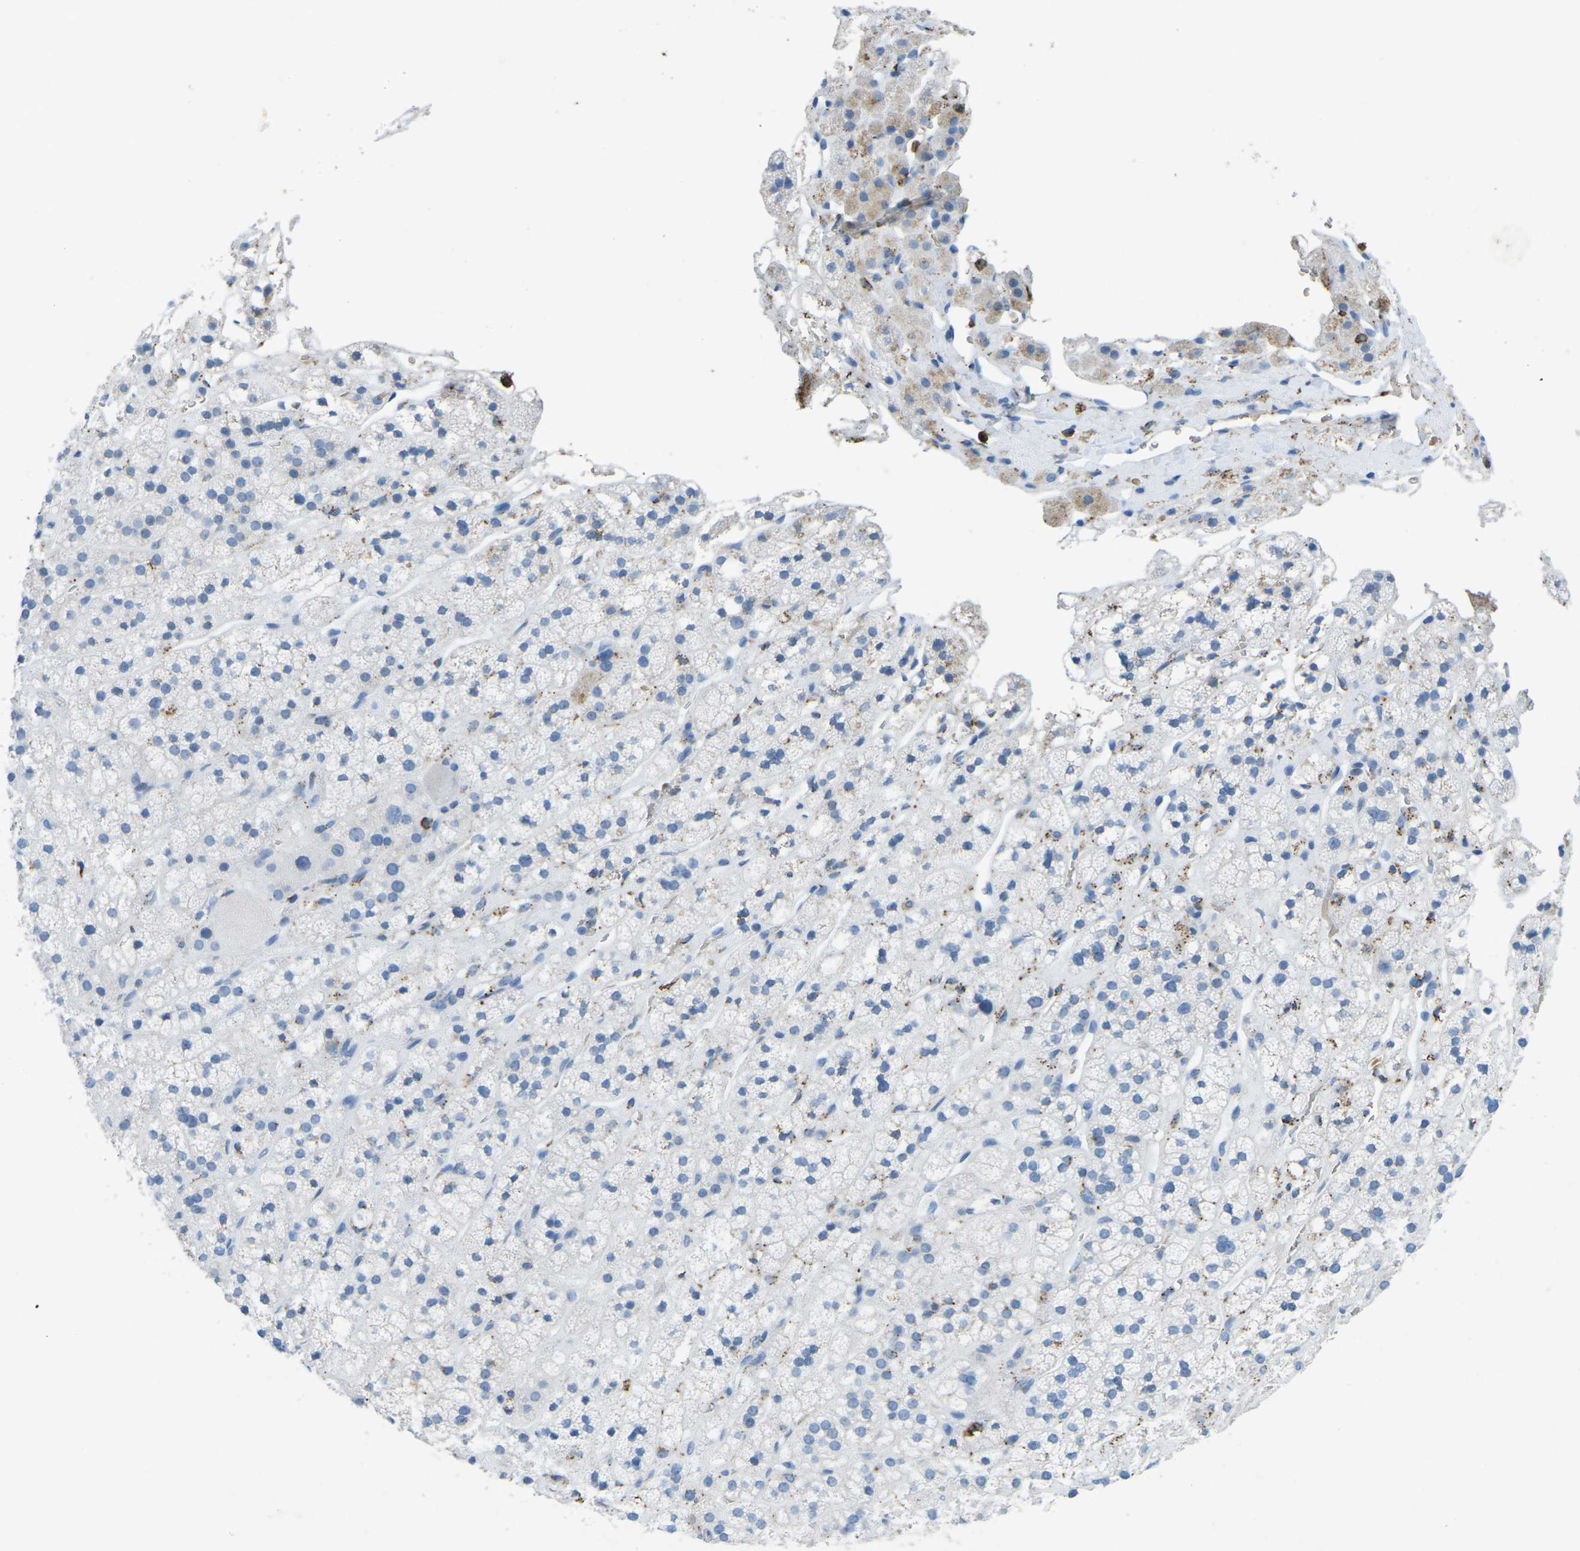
{"staining": {"intensity": "moderate", "quantity": "<25%", "location": "cytoplasmic/membranous"}, "tissue": "adrenal gland", "cell_type": "Glandular cells", "image_type": "normal", "snomed": [{"axis": "morphology", "description": "Normal tissue, NOS"}, {"axis": "topography", "description": "Adrenal gland"}], "caption": "Immunohistochemical staining of unremarkable adrenal gland displays <25% levels of moderate cytoplasmic/membranous protein staining in about <25% of glandular cells. The staining was performed using DAB (3,3'-diaminobenzidine) to visualize the protein expression in brown, while the nuclei were stained in blue with hematoxylin (Magnification: 20x).", "gene": "CTAGE1", "patient": {"sex": "male", "age": 56}}